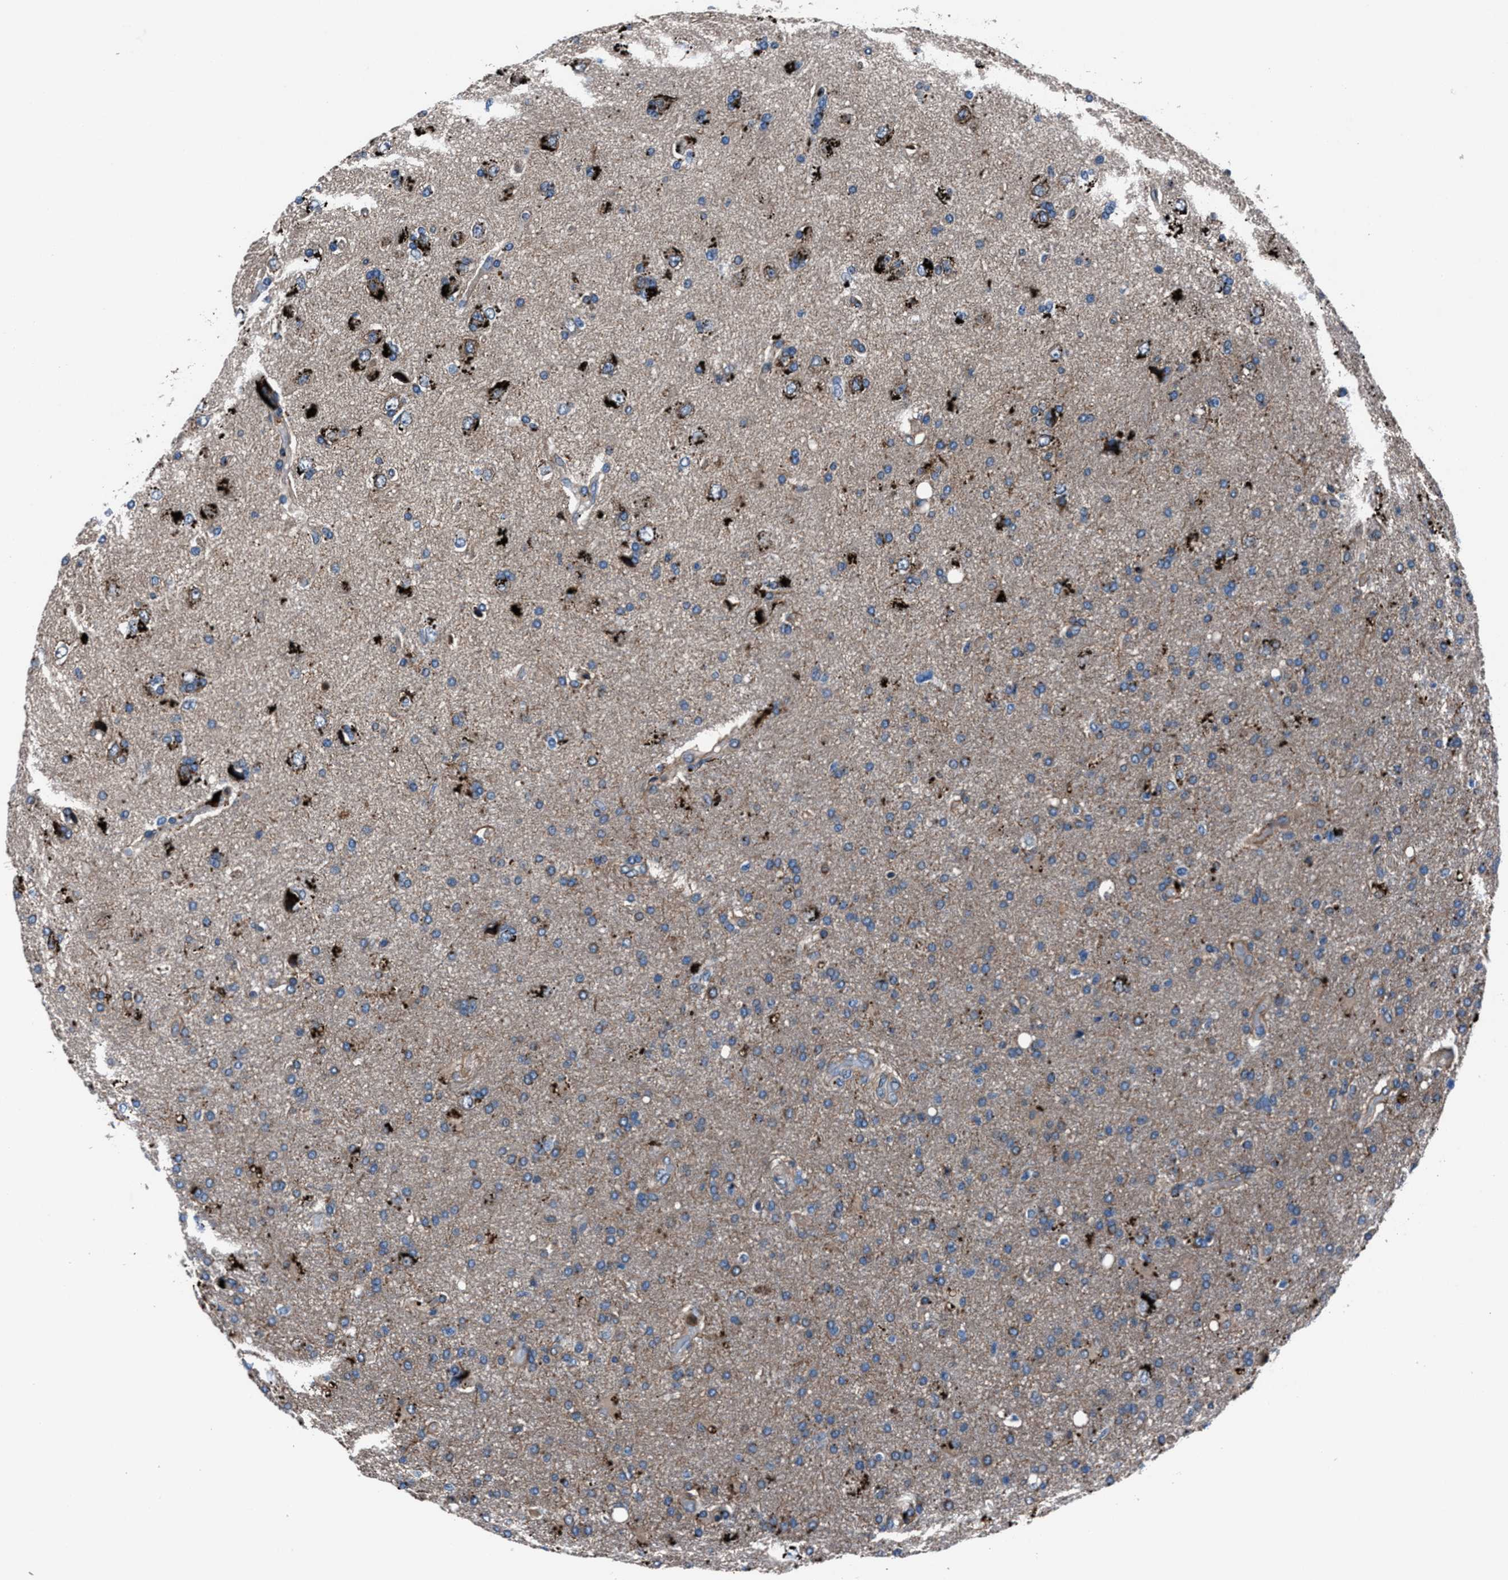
{"staining": {"intensity": "strong", "quantity": "25%-75%", "location": "cytoplasmic/membranous"}, "tissue": "glioma", "cell_type": "Tumor cells", "image_type": "cancer", "snomed": [{"axis": "morphology", "description": "Glioma, malignant, High grade"}, {"axis": "topography", "description": "Brain"}], "caption": "High-magnification brightfield microscopy of high-grade glioma (malignant) stained with DAB (brown) and counterstained with hematoxylin (blue). tumor cells exhibit strong cytoplasmic/membranous staining is appreciated in approximately25%-75% of cells.", "gene": "MFSD11", "patient": {"sex": "male", "age": 72}}